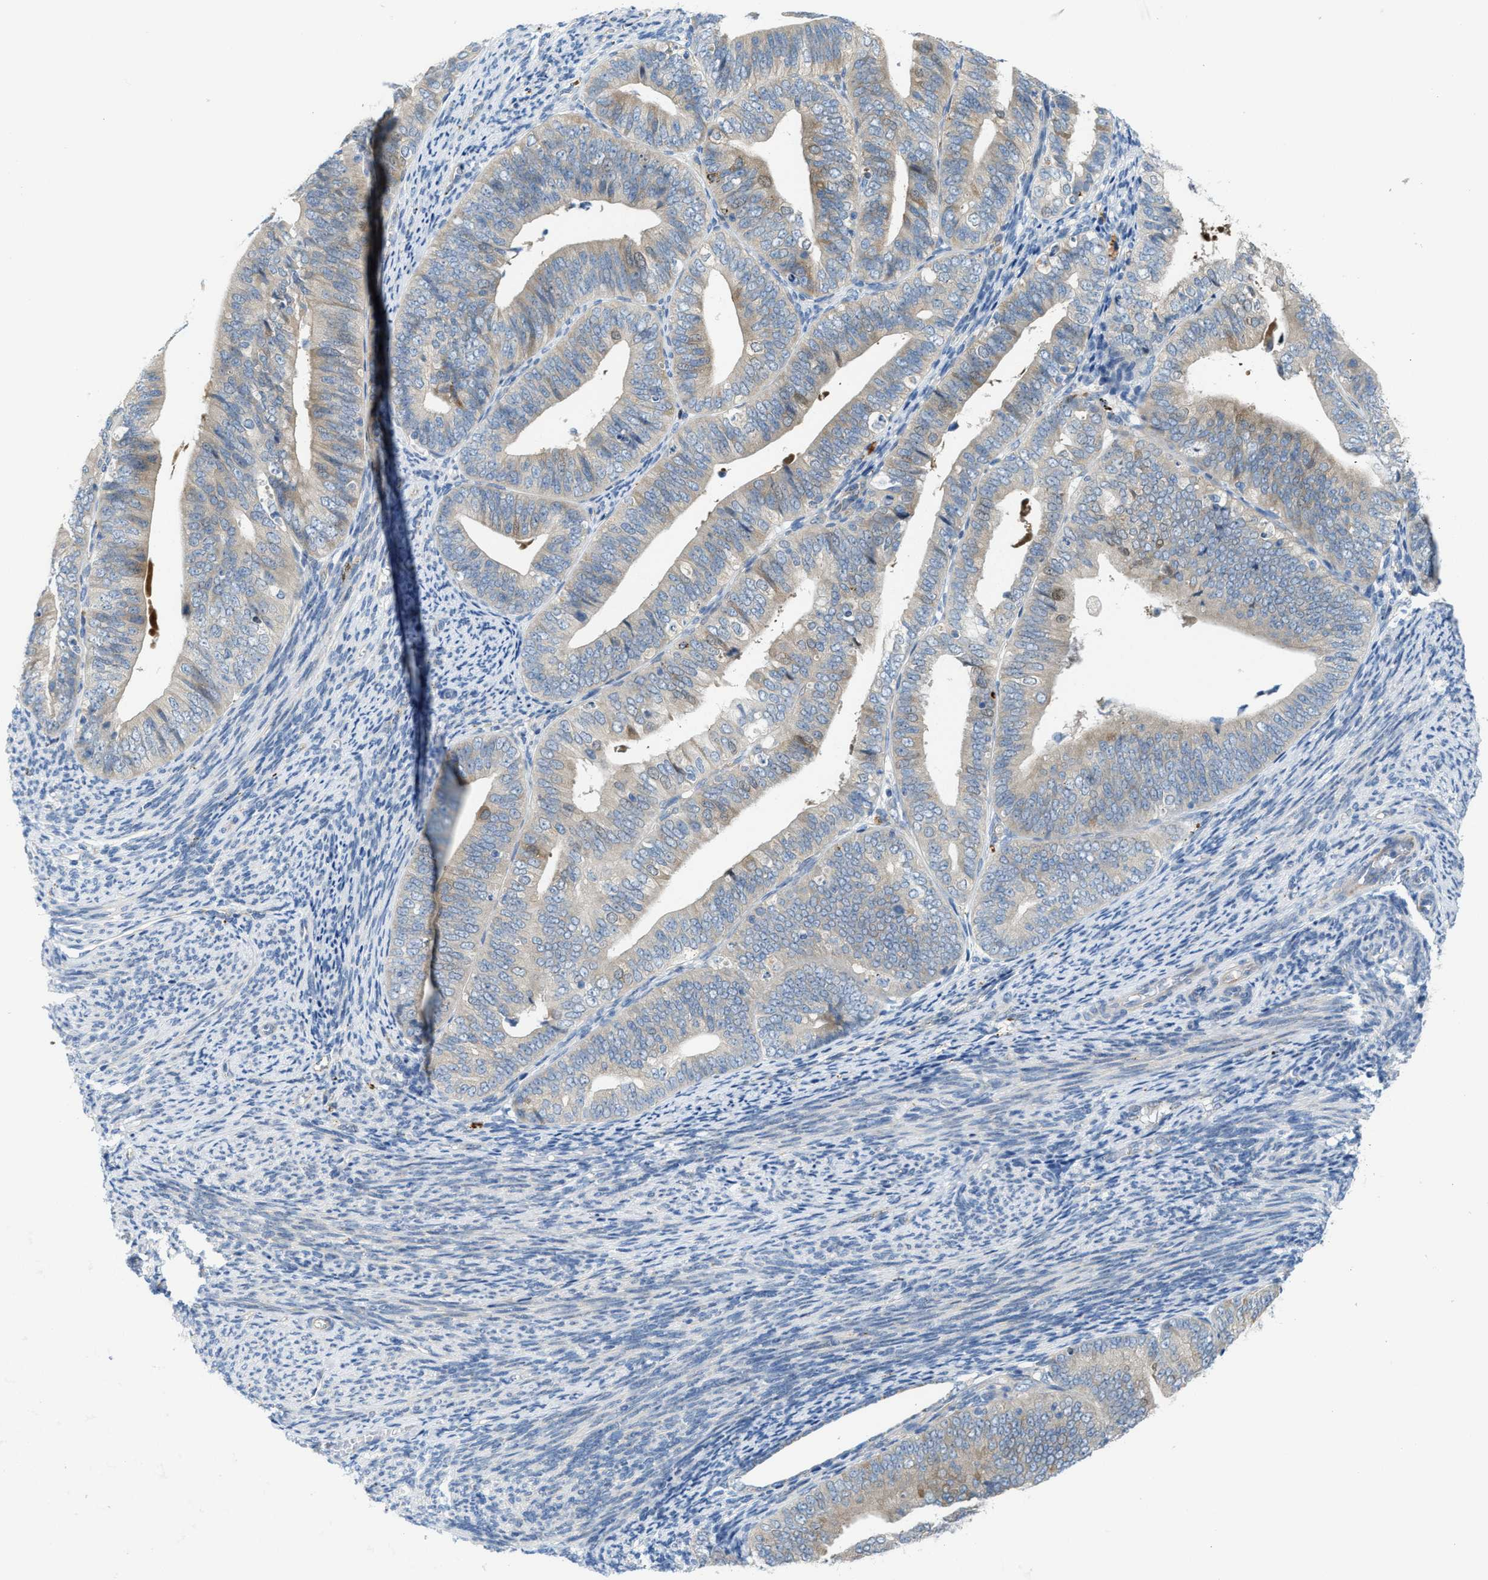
{"staining": {"intensity": "weak", "quantity": "<25%", "location": "cytoplasmic/membranous"}, "tissue": "endometrial cancer", "cell_type": "Tumor cells", "image_type": "cancer", "snomed": [{"axis": "morphology", "description": "Adenocarcinoma, NOS"}, {"axis": "topography", "description": "Endometrium"}], "caption": "Immunohistochemistry (IHC) photomicrograph of neoplastic tissue: adenocarcinoma (endometrial) stained with DAB (3,3'-diaminobenzidine) displays no significant protein staining in tumor cells.", "gene": "KLHDC10", "patient": {"sex": "female", "age": 63}}